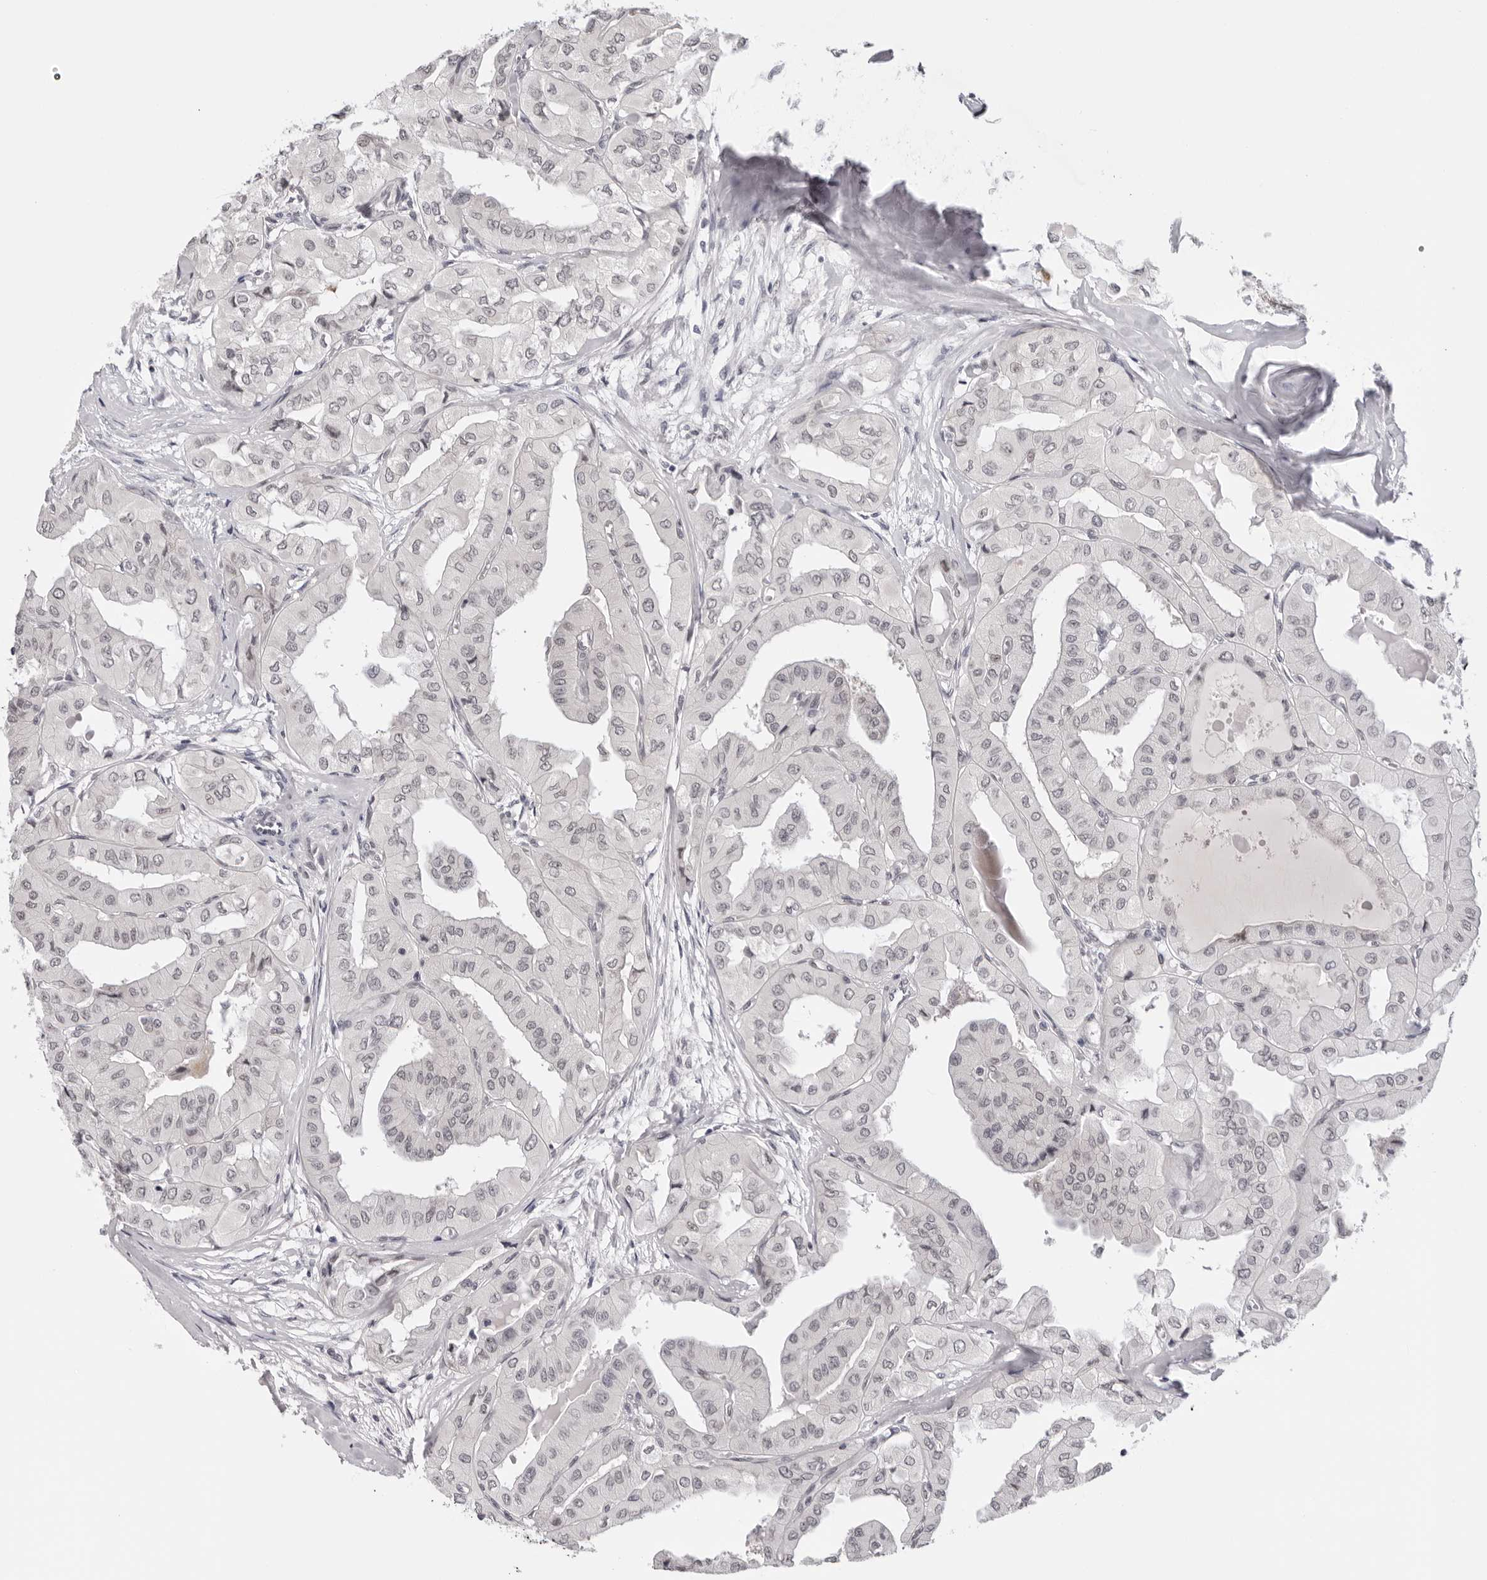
{"staining": {"intensity": "negative", "quantity": "none", "location": "none"}, "tissue": "thyroid cancer", "cell_type": "Tumor cells", "image_type": "cancer", "snomed": [{"axis": "morphology", "description": "Papillary adenocarcinoma, NOS"}, {"axis": "topography", "description": "Thyroid gland"}], "caption": "An immunohistochemistry (IHC) image of thyroid cancer (papillary adenocarcinoma) is shown. There is no staining in tumor cells of thyroid cancer (papillary adenocarcinoma). (DAB (3,3'-diaminobenzidine) IHC visualized using brightfield microscopy, high magnification).", "gene": "PRUNE1", "patient": {"sex": "female", "age": 59}}